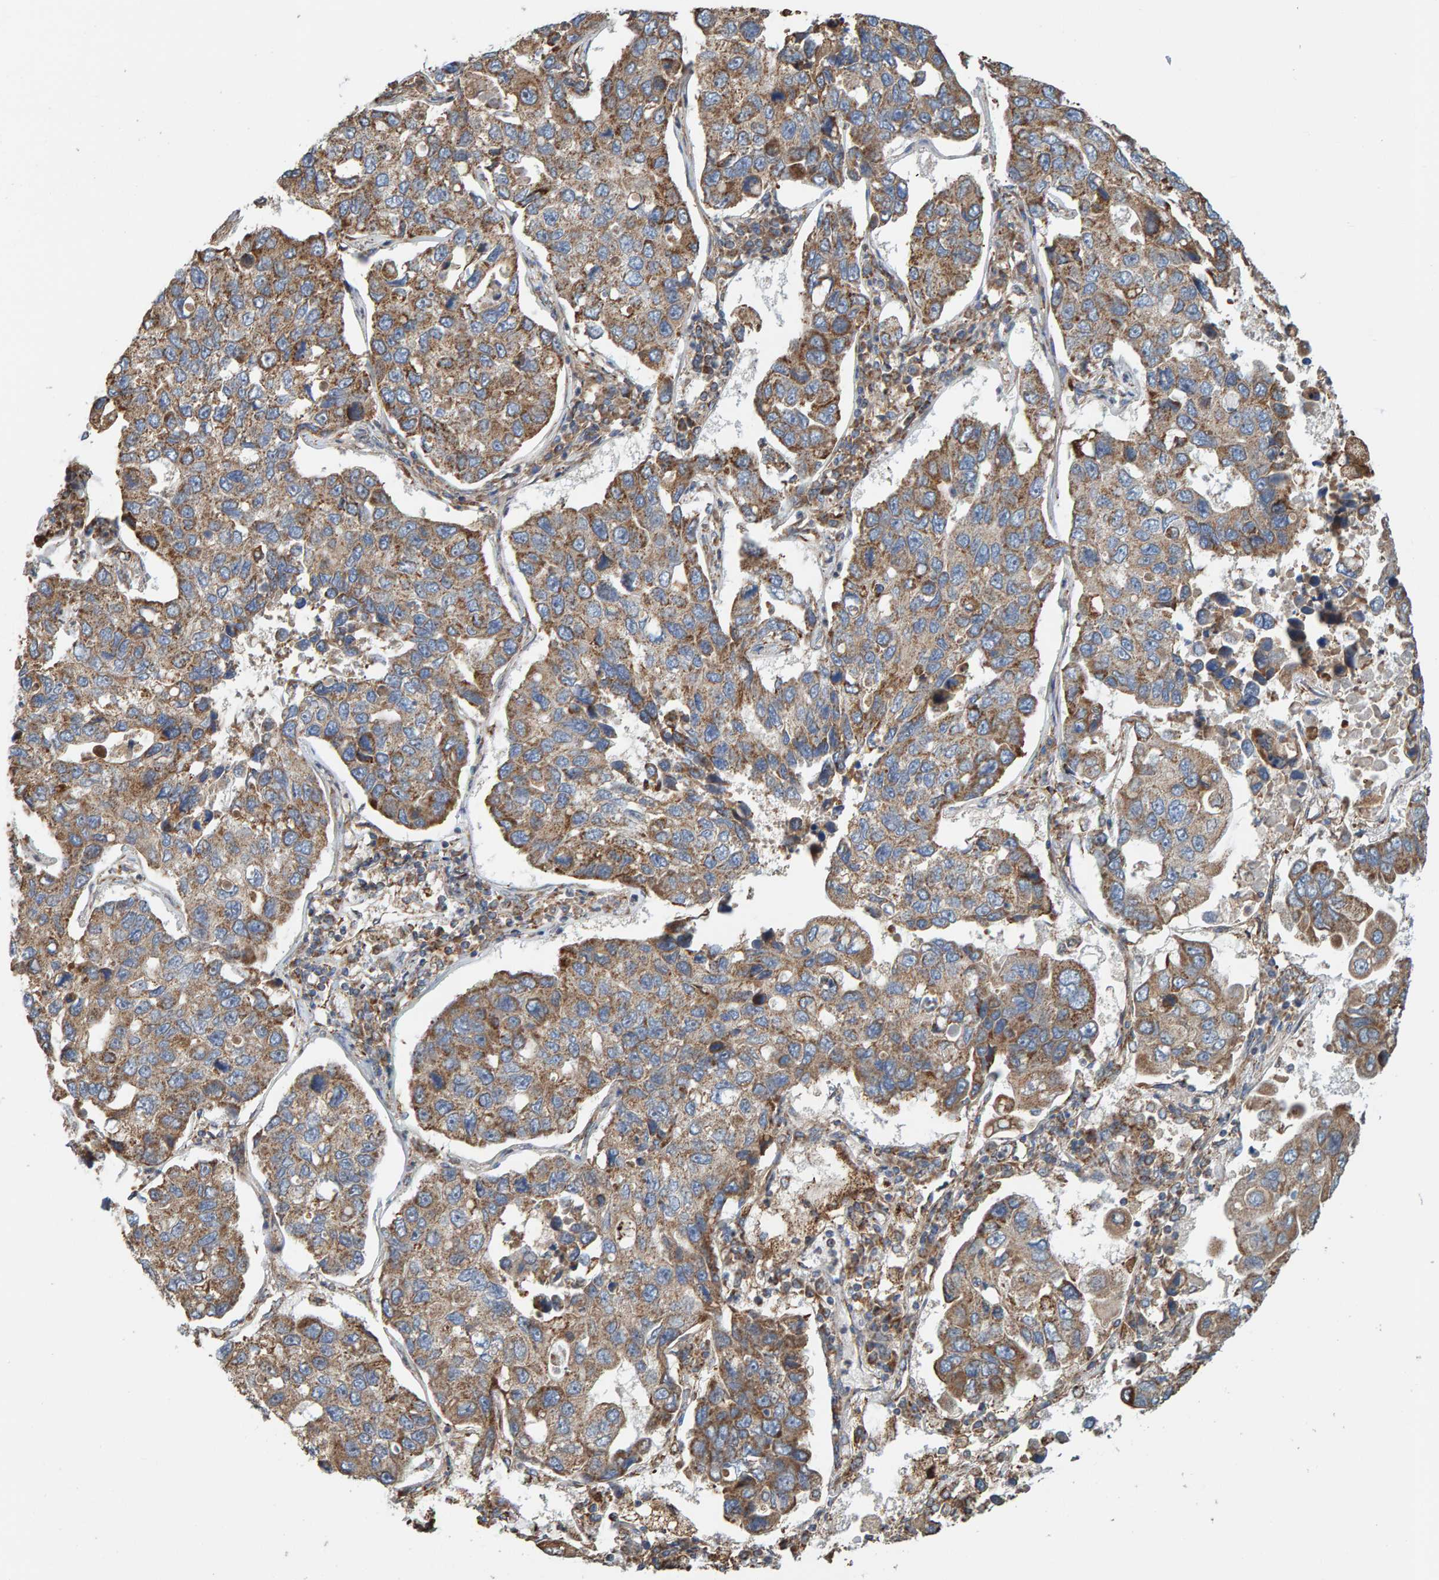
{"staining": {"intensity": "moderate", "quantity": ">75%", "location": "cytoplasmic/membranous"}, "tissue": "lung cancer", "cell_type": "Tumor cells", "image_type": "cancer", "snomed": [{"axis": "morphology", "description": "Adenocarcinoma, NOS"}, {"axis": "topography", "description": "Lung"}], "caption": "Immunohistochemical staining of lung cancer demonstrates medium levels of moderate cytoplasmic/membranous protein staining in about >75% of tumor cells.", "gene": "MRPL45", "patient": {"sex": "male", "age": 64}}